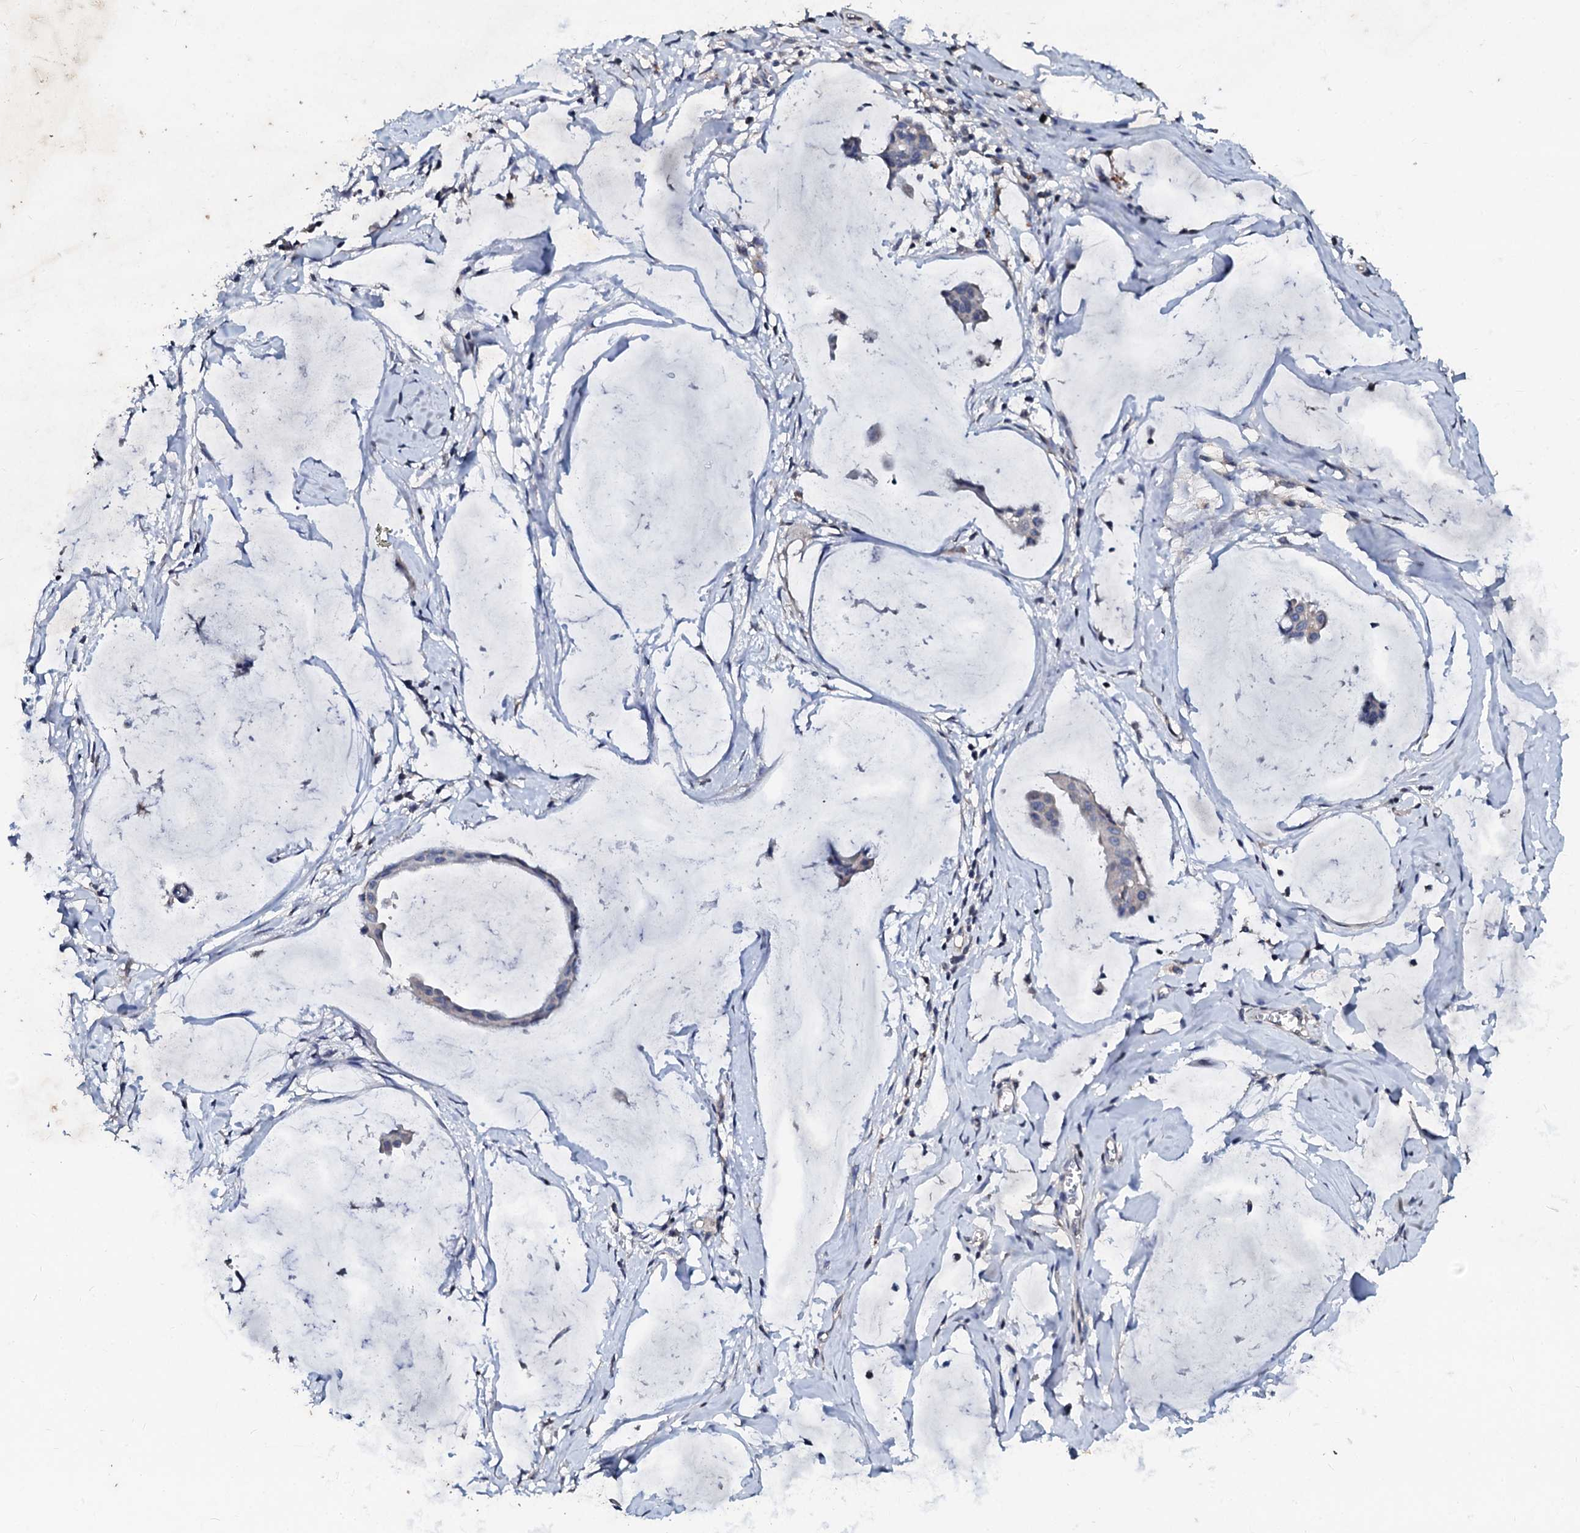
{"staining": {"intensity": "negative", "quantity": "none", "location": "none"}, "tissue": "ovarian cancer", "cell_type": "Tumor cells", "image_type": "cancer", "snomed": [{"axis": "morphology", "description": "Cystadenocarcinoma, mucinous, NOS"}, {"axis": "topography", "description": "Ovary"}], "caption": "Human mucinous cystadenocarcinoma (ovarian) stained for a protein using immunohistochemistry demonstrates no staining in tumor cells.", "gene": "SLC37A4", "patient": {"sex": "female", "age": 73}}